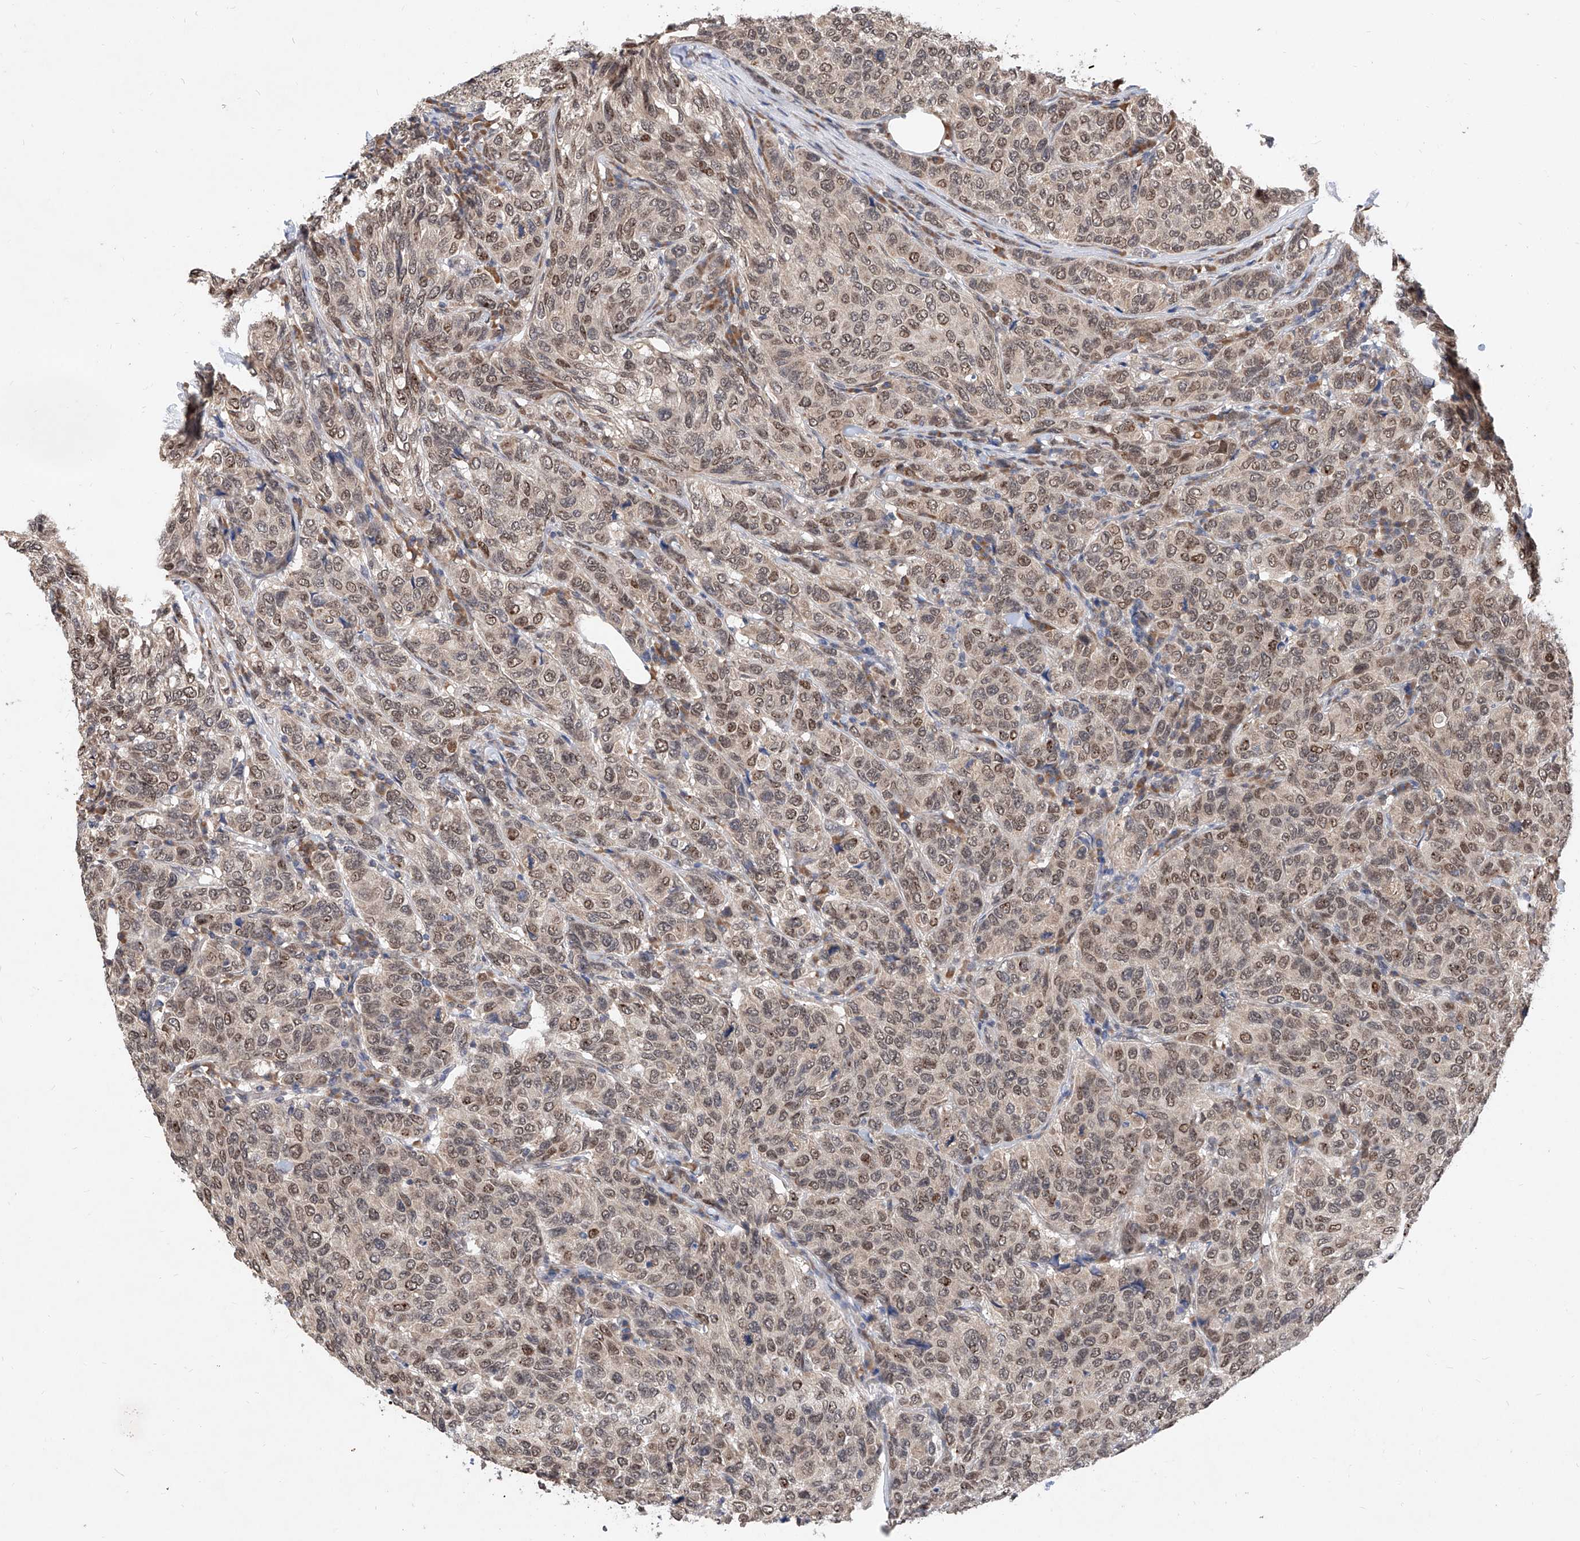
{"staining": {"intensity": "weak", "quantity": ">75%", "location": "nuclear"}, "tissue": "breast cancer", "cell_type": "Tumor cells", "image_type": "cancer", "snomed": [{"axis": "morphology", "description": "Duct carcinoma"}, {"axis": "topography", "description": "Breast"}], "caption": "High-power microscopy captured an immunohistochemistry photomicrograph of infiltrating ductal carcinoma (breast), revealing weak nuclear expression in approximately >75% of tumor cells. (DAB IHC, brown staining for protein, blue staining for nuclei).", "gene": "CARMIL3", "patient": {"sex": "female", "age": 55}}